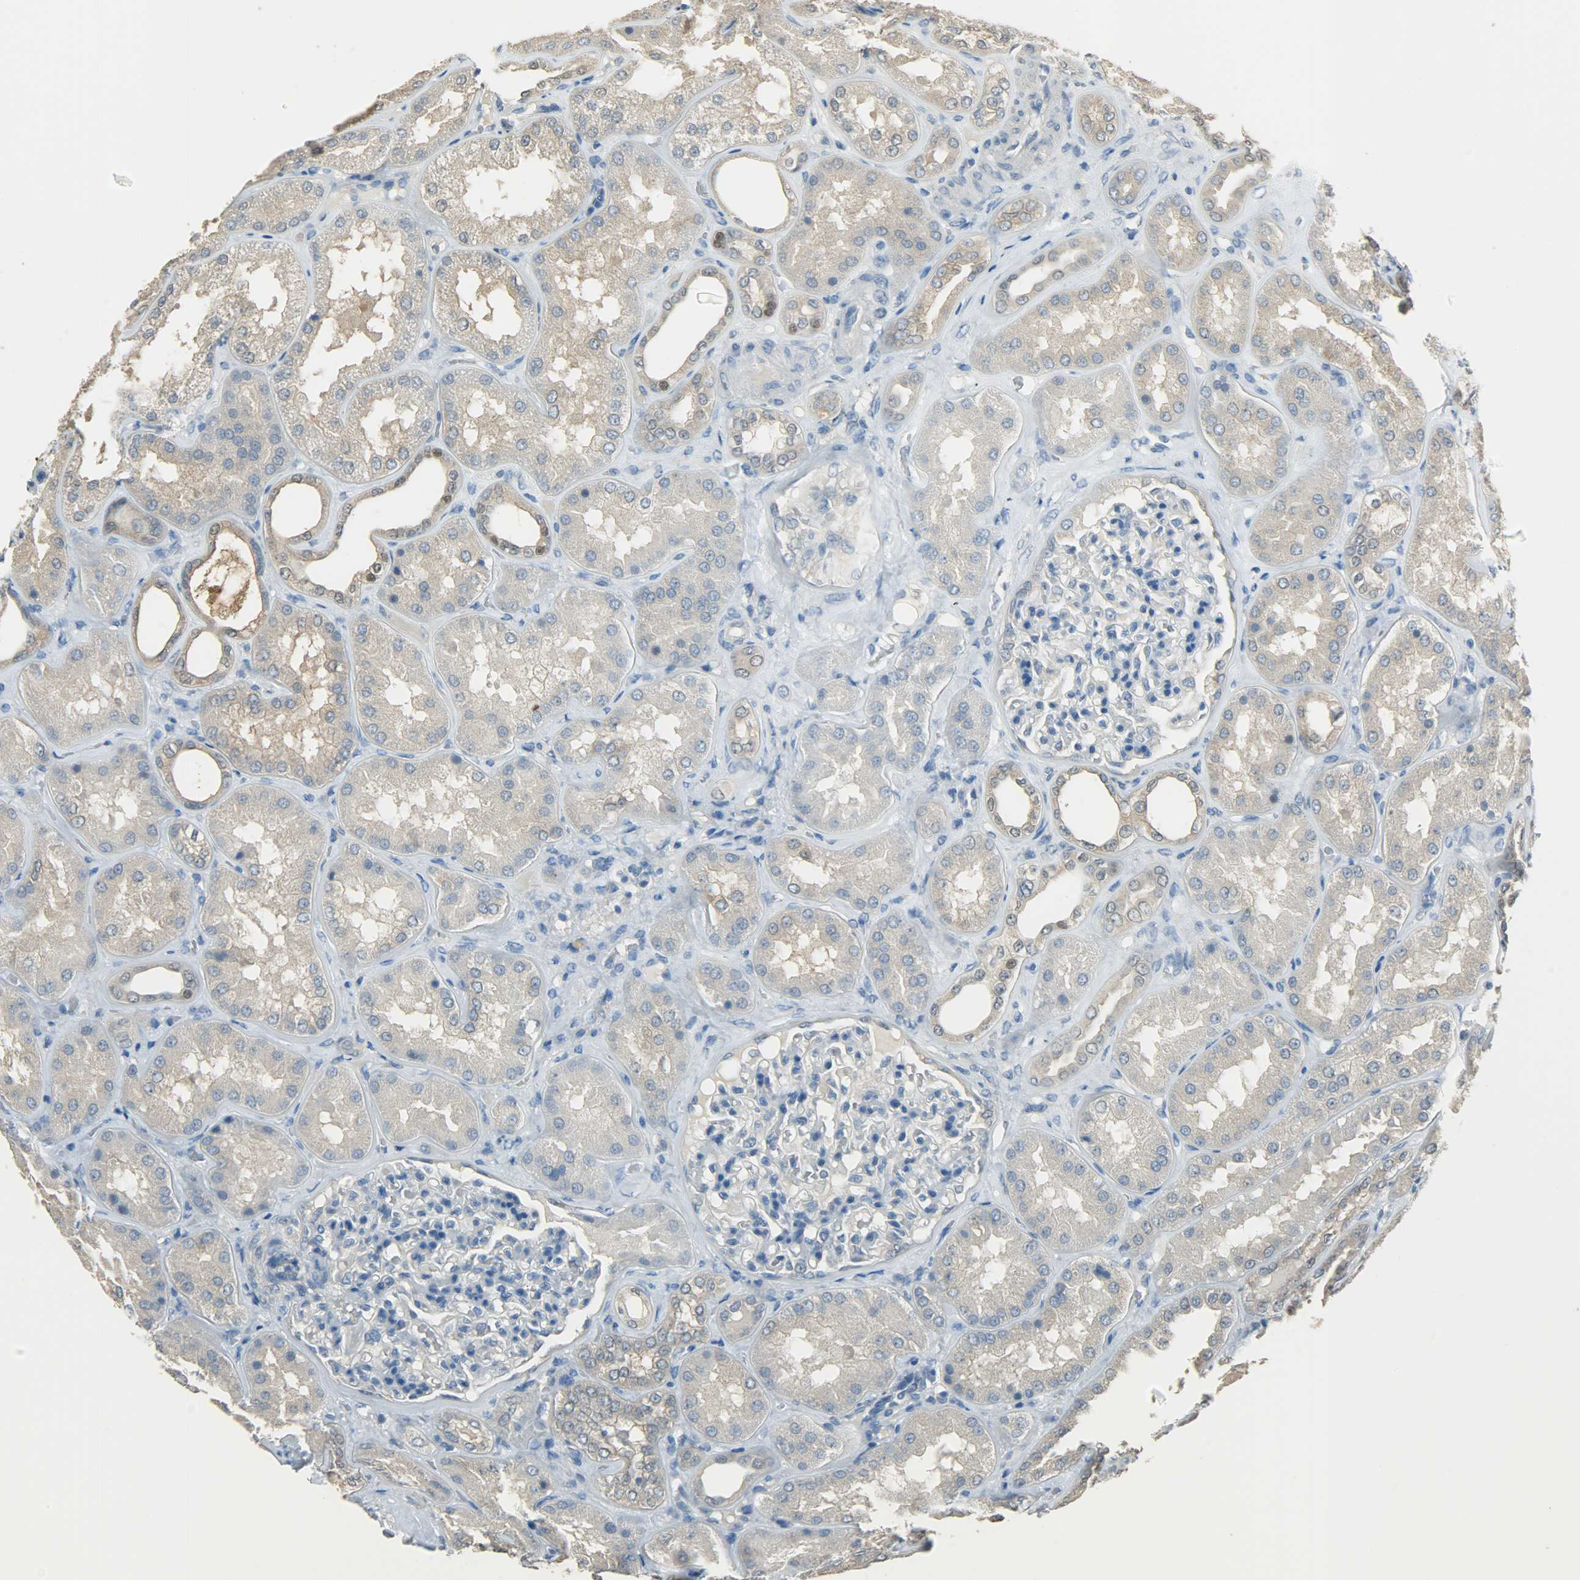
{"staining": {"intensity": "negative", "quantity": "none", "location": "none"}, "tissue": "kidney", "cell_type": "Cells in glomeruli", "image_type": "normal", "snomed": [{"axis": "morphology", "description": "Normal tissue, NOS"}, {"axis": "topography", "description": "Kidney"}], "caption": "IHC of benign kidney reveals no positivity in cells in glomeruli.", "gene": "PRMT5", "patient": {"sex": "female", "age": 56}}